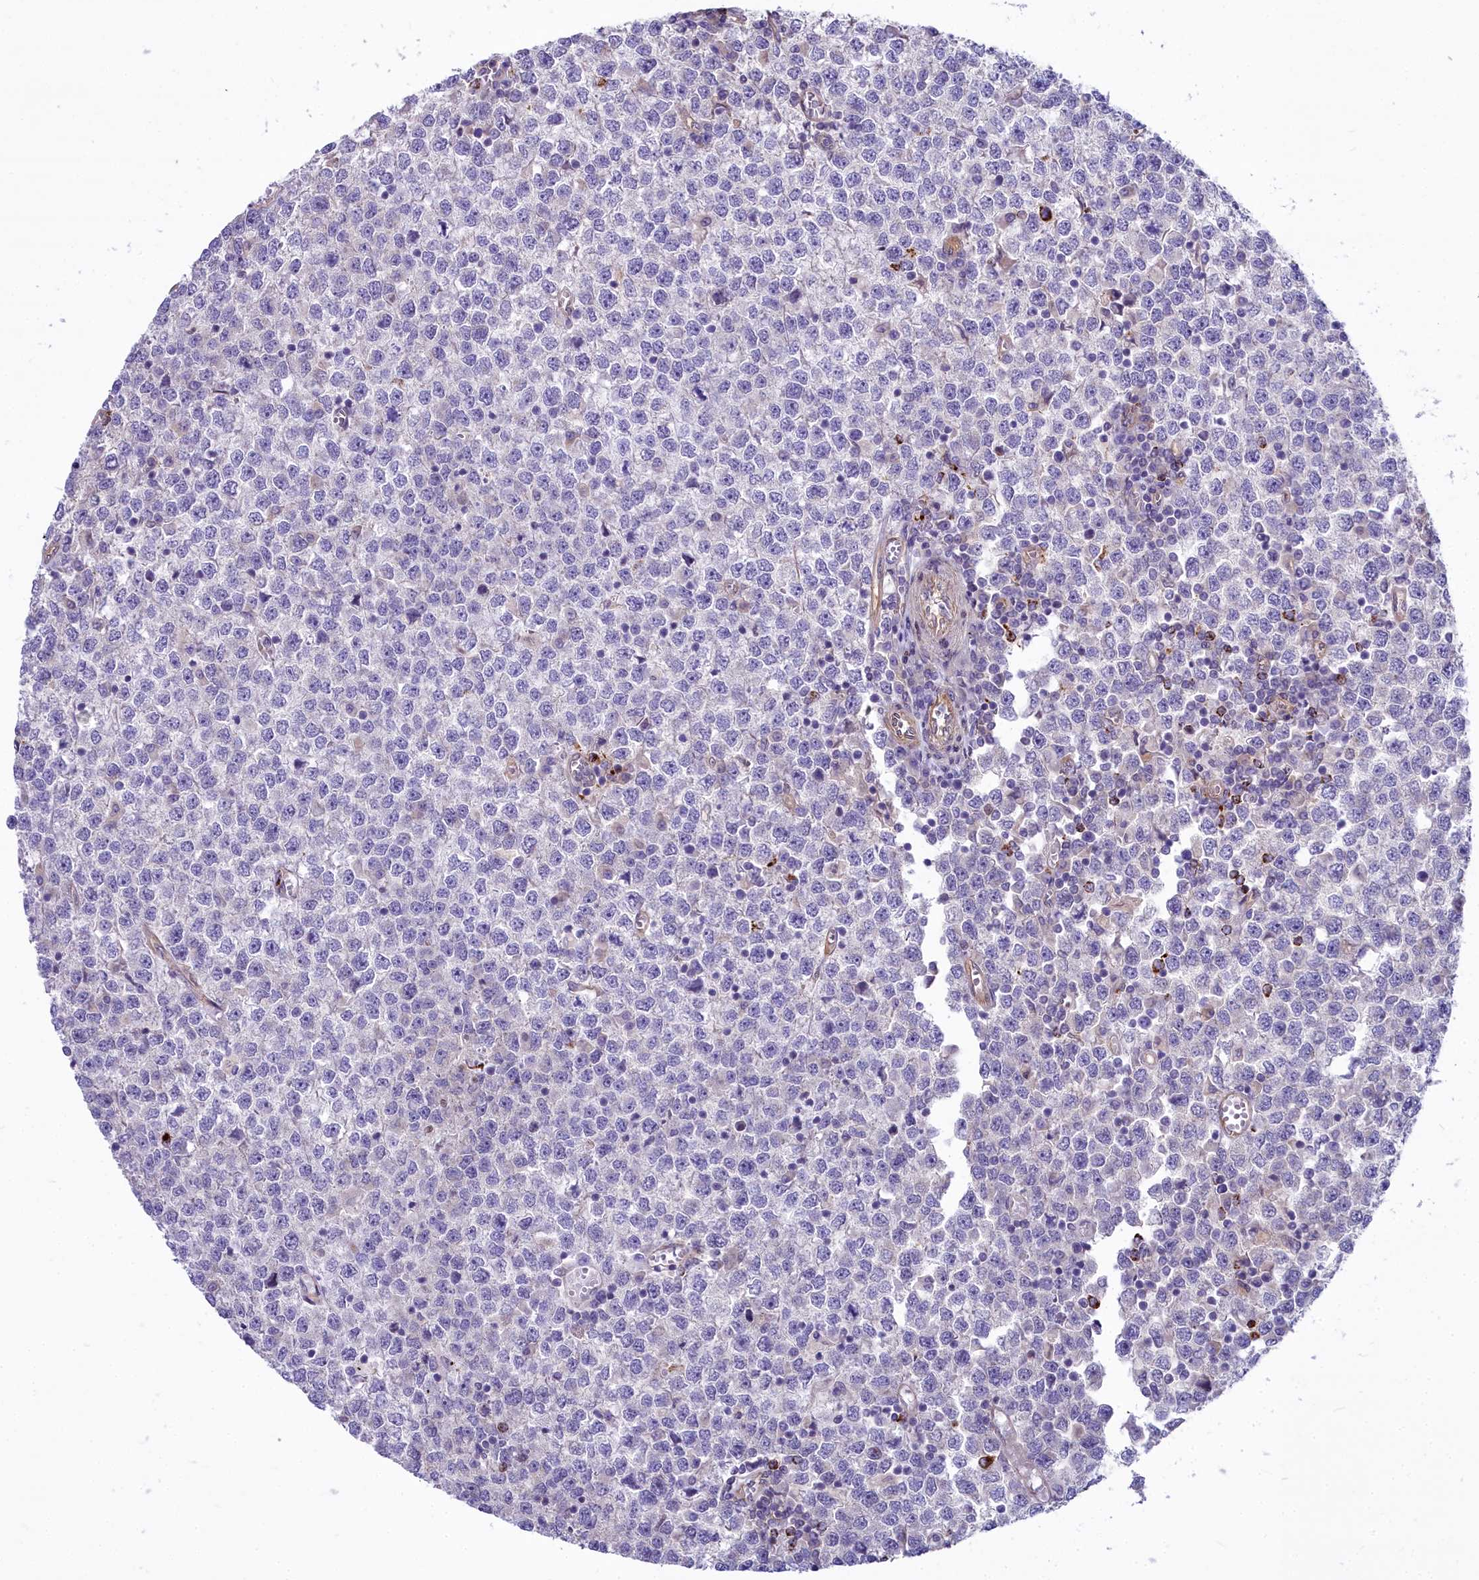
{"staining": {"intensity": "negative", "quantity": "none", "location": "none"}, "tissue": "testis cancer", "cell_type": "Tumor cells", "image_type": "cancer", "snomed": [{"axis": "morphology", "description": "Seminoma, NOS"}, {"axis": "topography", "description": "Testis"}], "caption": "An immunohistochemistry (IHC) micrograph of testis cancer is shown. There is no staining in tumor cells of testis cancer. The staining is performed using DAB brown chromogen with nuclei counter-stained in using hematoxylin.", "gene": "HLA-DOA", "patient": {"sex": "male", "age": 65}}